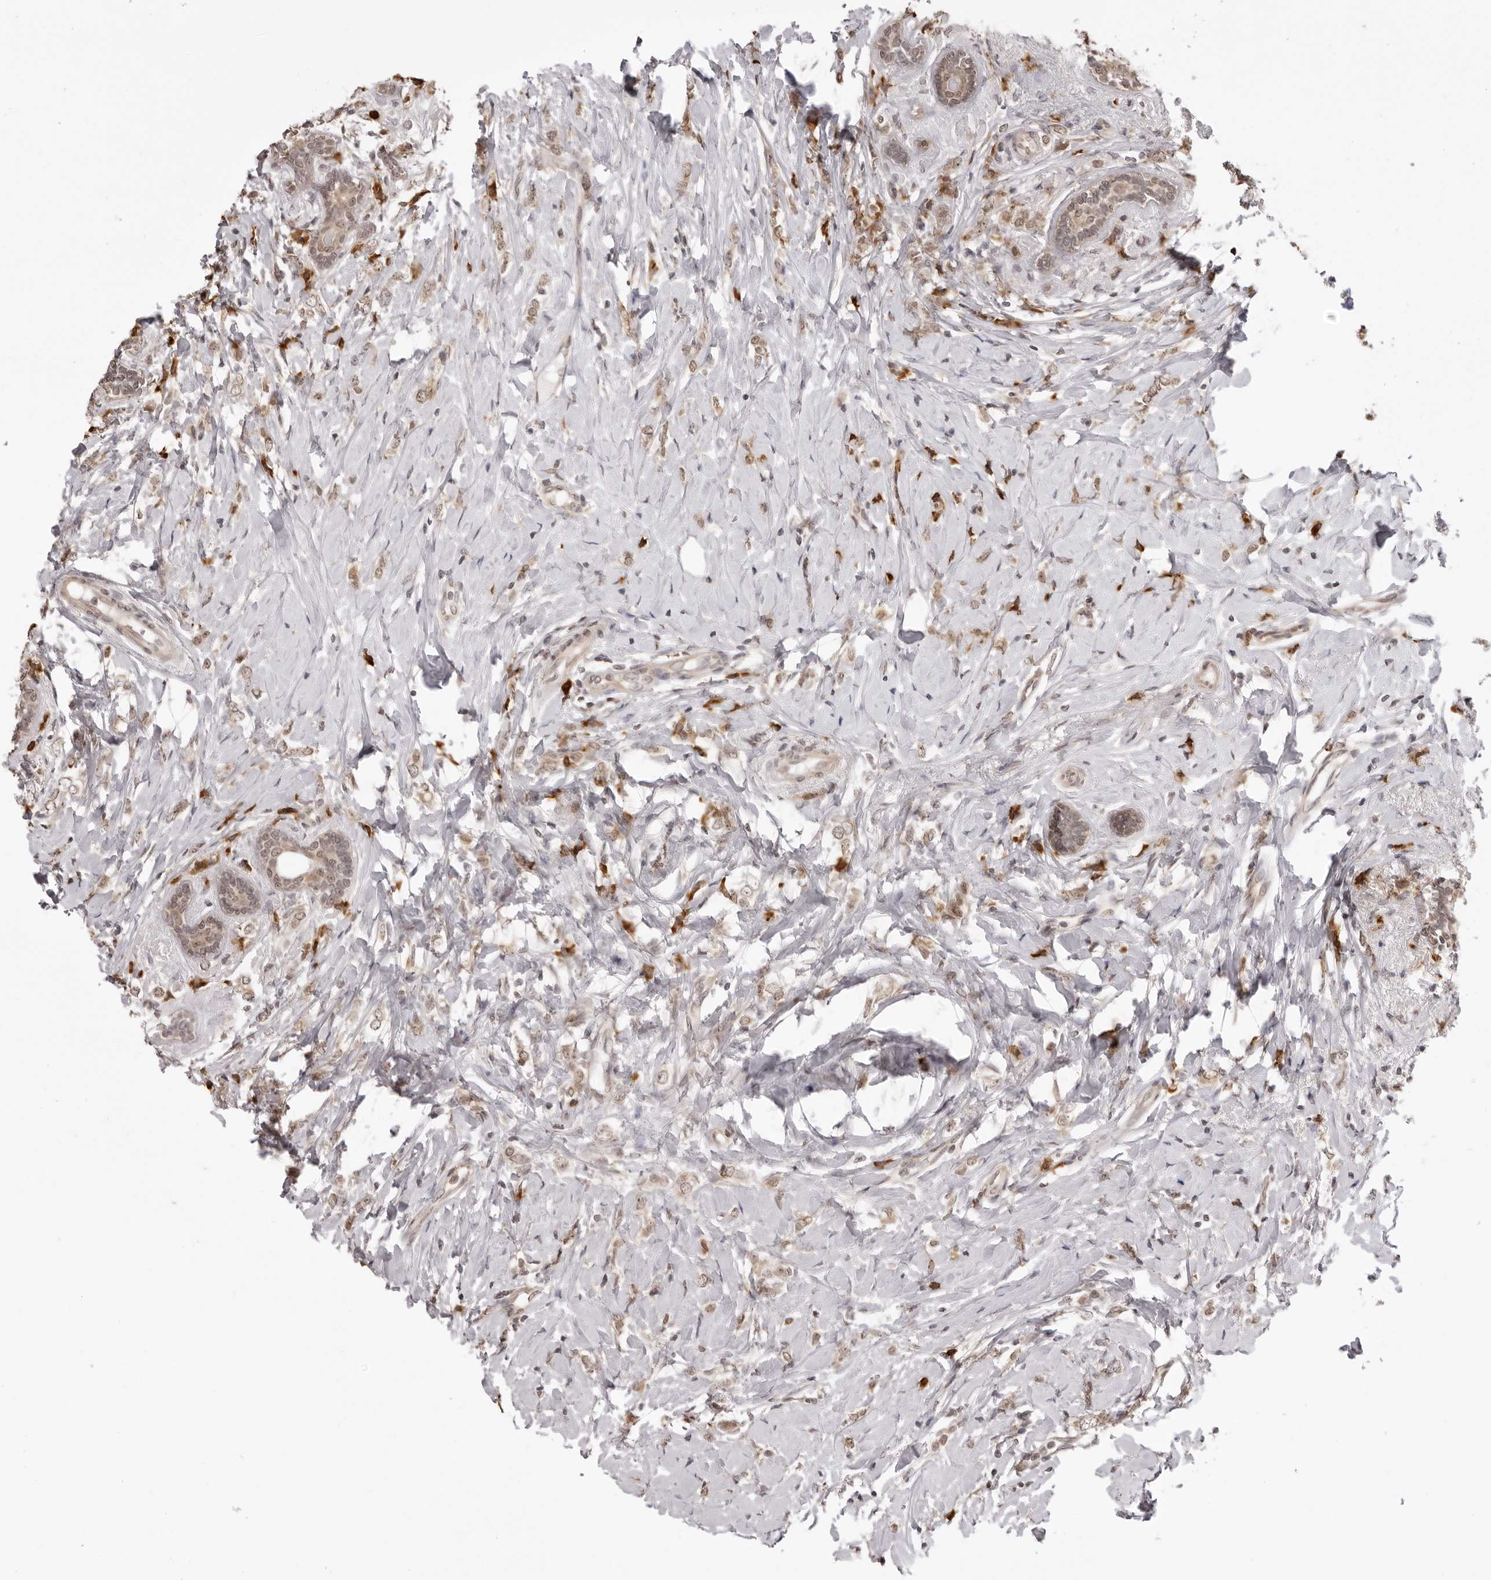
{"staining": {"intensity": "weak", "quantity": "25%-75%", "location": "cytoplasmic/membranous,nuclear"}, "tissue": "breast cancer", "cell_type": "Tumor cells", "image_type": "cancer", "snomed": [{"axis": "morphology", "description": "Normal tissue, NOS"}, {"axis": "morphology", "description": "Lobular carcinoma"}, {"axis": "topography", "description": "Breast"}], "caption": "IHC of breast cancer displays low levels of weak cytoplasmic/membranous and nuclear positivity in about 25%-75% of tumor cells.", "gene": "ZC3H11A", "patient": {"sex": "female", "age": 47}}